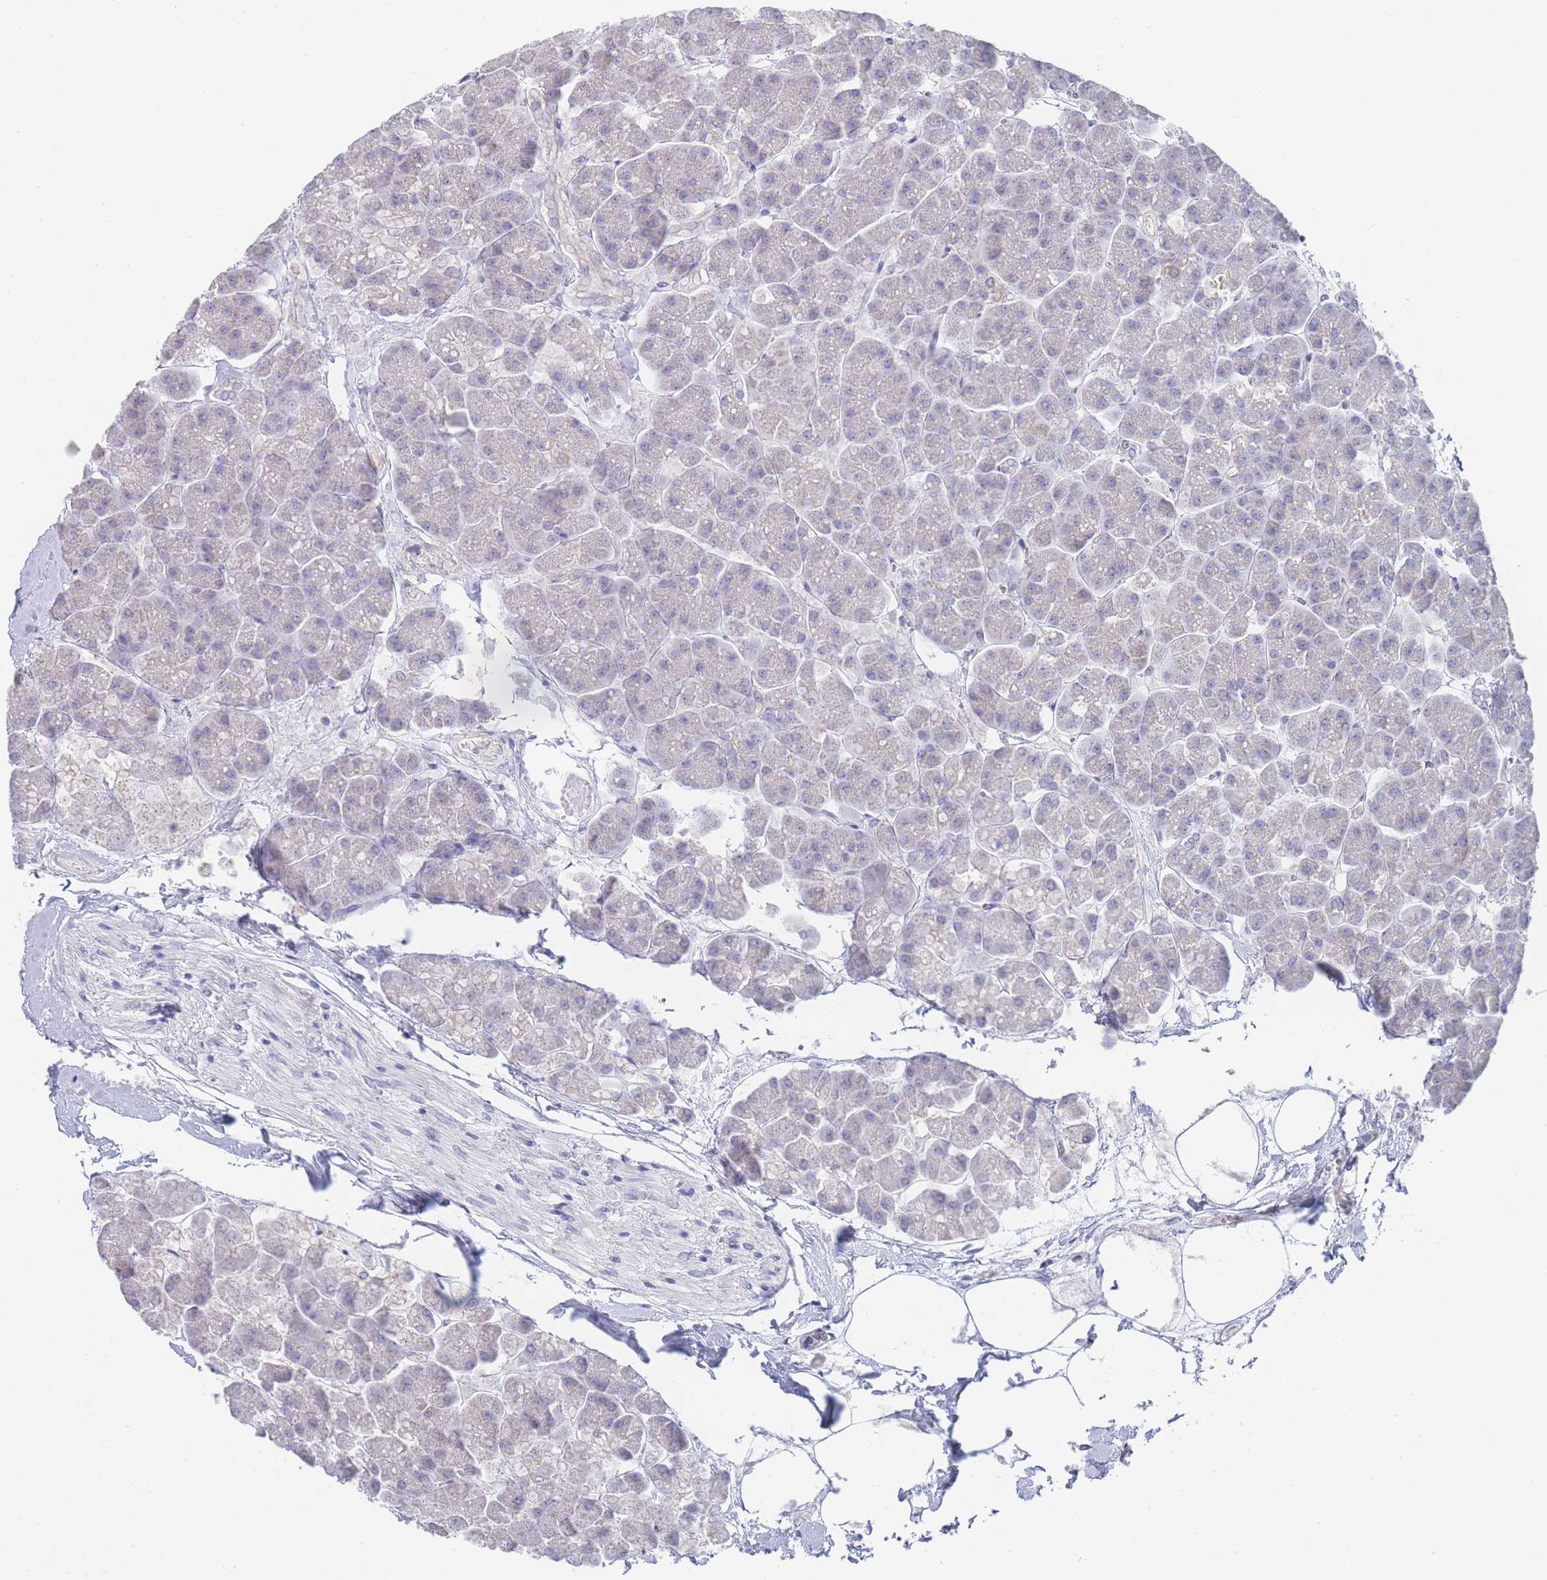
{"staining": {"intensity": "weak", "quantity": "<25%", "location": "nuclear"}, "tissue": "pancreas", "cell_type": "Exocrine glandular cells", "image_type": "normal", "snomed": [{"axis": "morphology", "description": "Normal tissue, NOS"}, {"axis": "topography", "description": "Pancreas"}, {"axis": "topography", "description": "Peripheral nerve tissue"}], "caption": "Image shows no protein positivity in exocrine glandular cells of unremarkable pancreas. (Stains: DAB IHC with hematoxylin counter stain, Microscopy: brightfield microscopy at high magnification).", "gene": "ZNF142", "patient": {"sex": "male", "age": 54}}